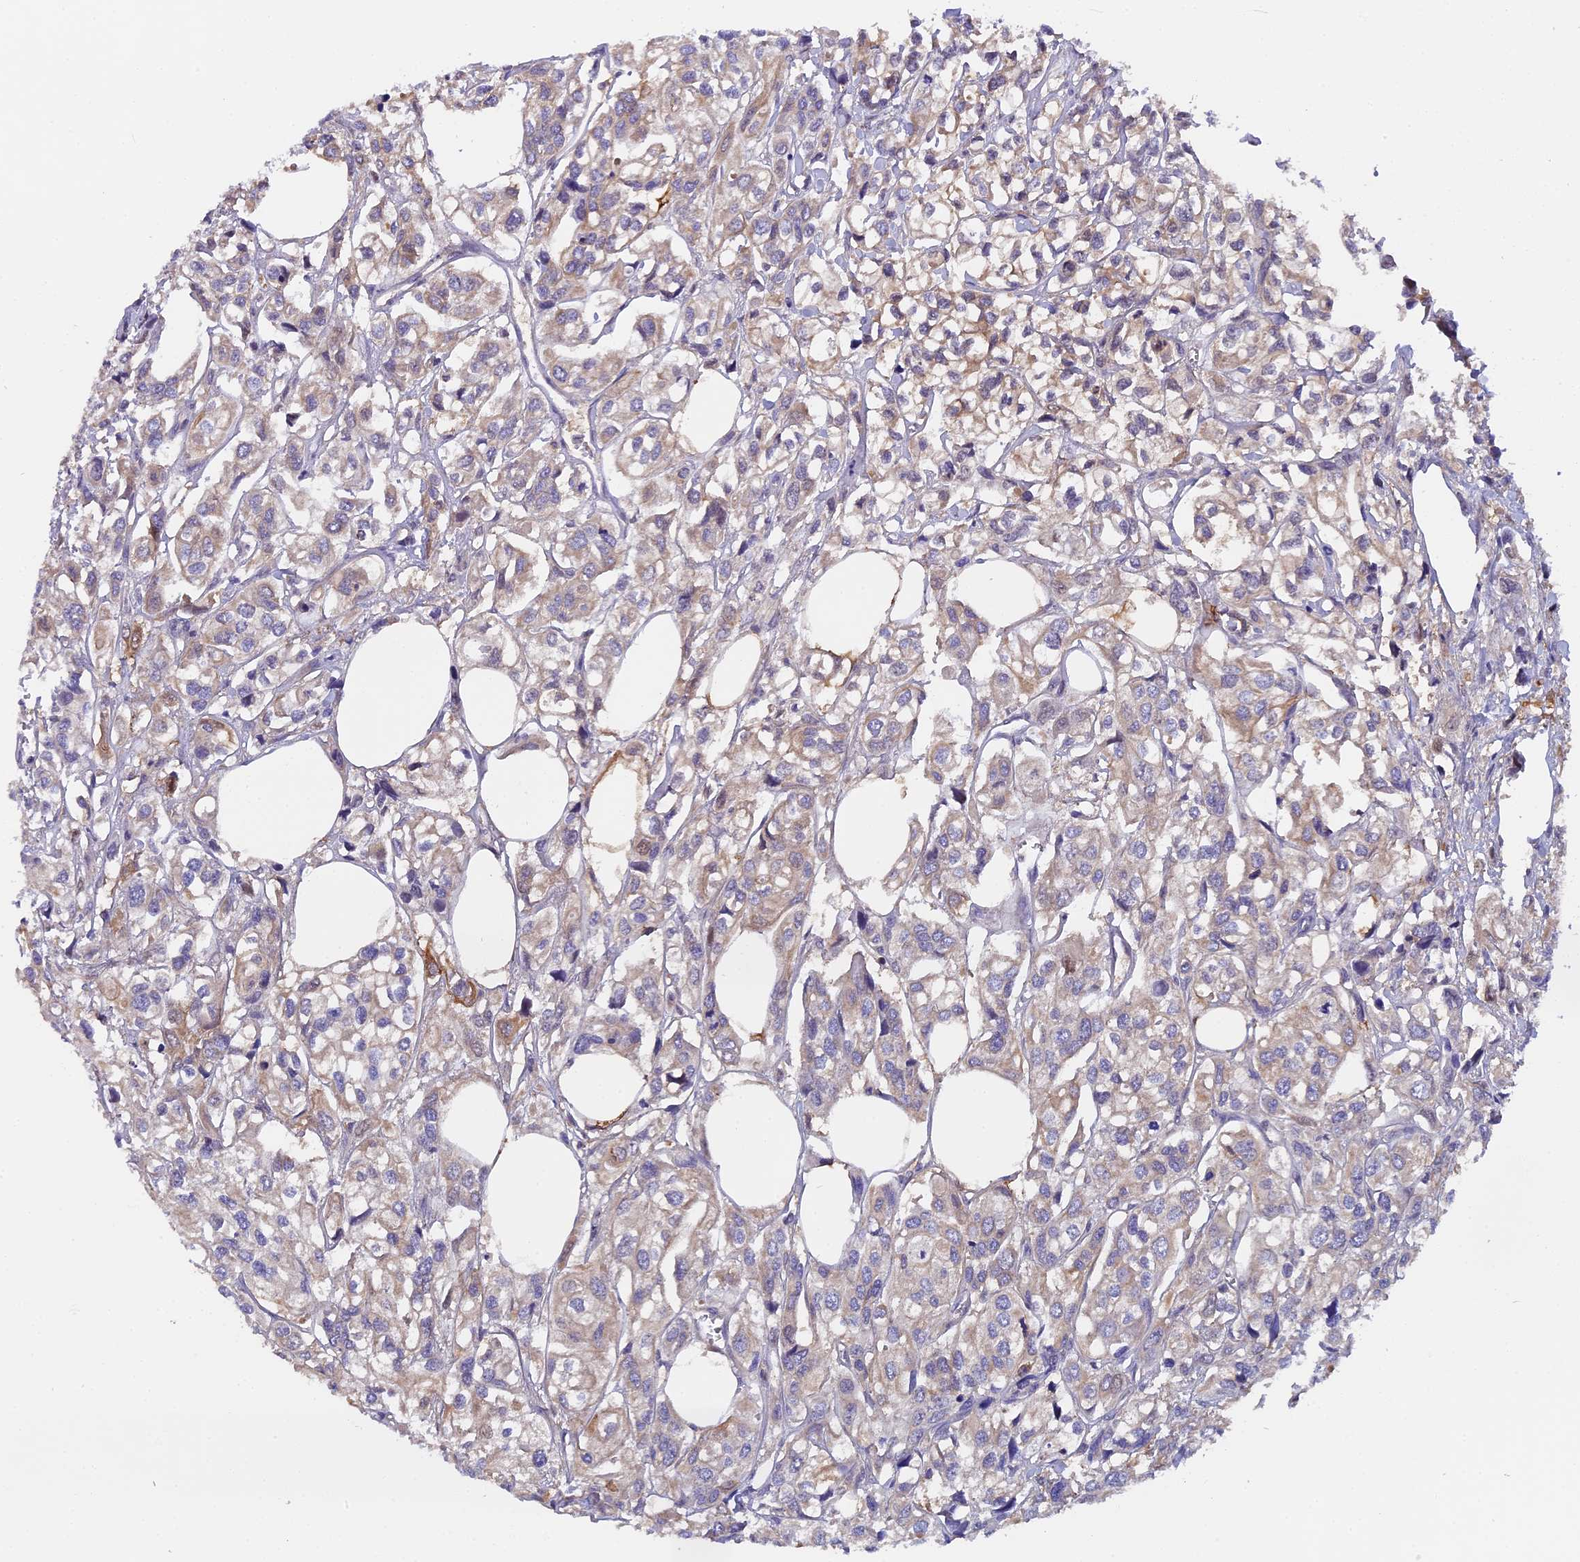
{"staining": {"intensity": "weak", "quantity": "<25%", "location": "cytoplasmic/membranous"}, "tissue": "urothelial cancer", "cell_type": "Tumor cells", "image_type": "cancer", "snomed": [{"axis": "morphology", "description": "Urothelial carcinoma, High grade"}, {"axis": "topography", "description": "Urinary bladder"}], "caption": "The immunohistochemistry (IHC) photomicrograph has no significant staining in tumor cells of urothelial carcinoma (high-grade) tissue.", "gene": "FAM118B", "patient": {"sex": "male", "age": 67}}